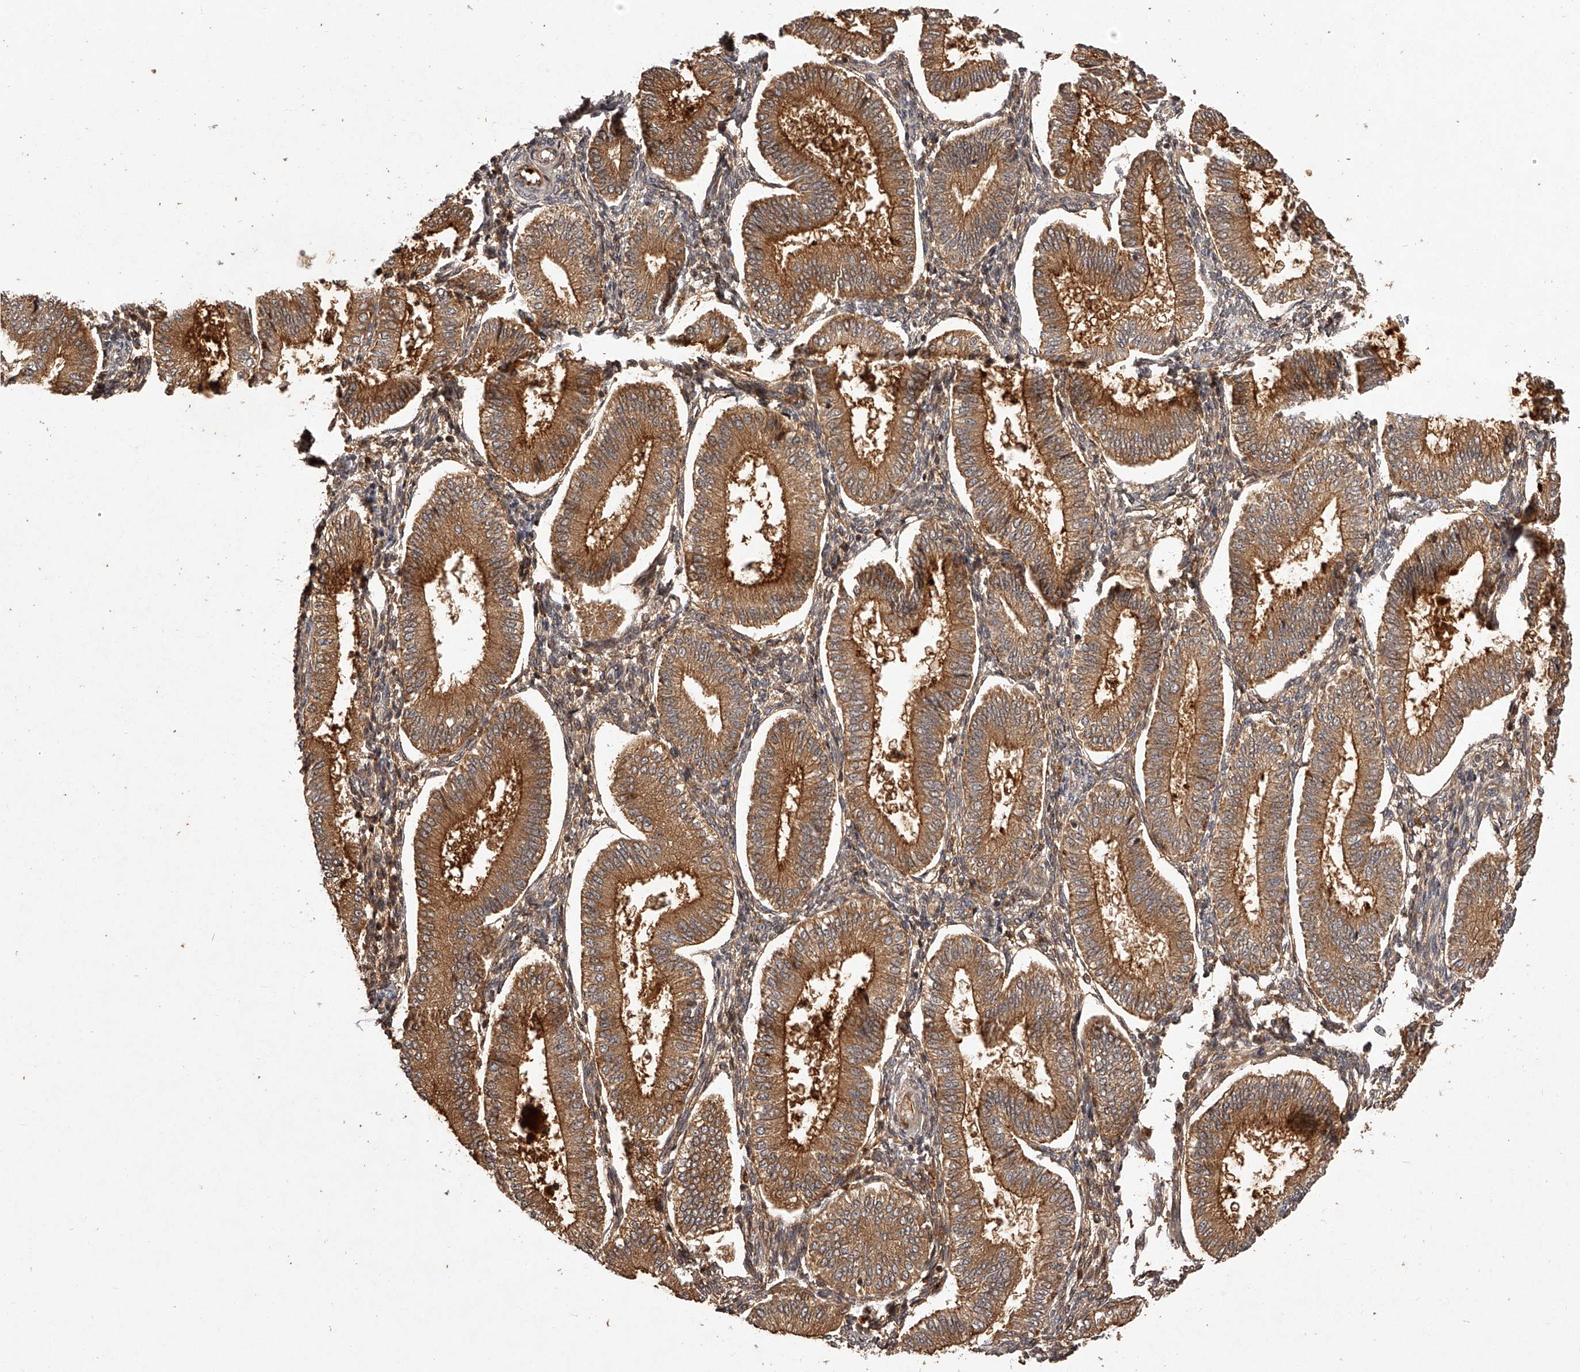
{"staining": {"intensity": "moderate", "quantity": ">75%", "location": "cytoplasmic/membranous"}, "tissue": "endometrium", "cell_type": "Cells in endometrial stroma", "image_type": "normal", "snomed": [{"axis": "morphology", "description": "Normal tissue, NOS"}, {"axis": "topography", "description": "Endometrium"}], "caption": "Endometrium stained with a brown dye exhibits moderate cytoplasmic/membranous positive positivity in about >75% of cells in endometrial stroma.", "gene": "CRYZL1", "patient": {"sex": "female", "age": 39}}